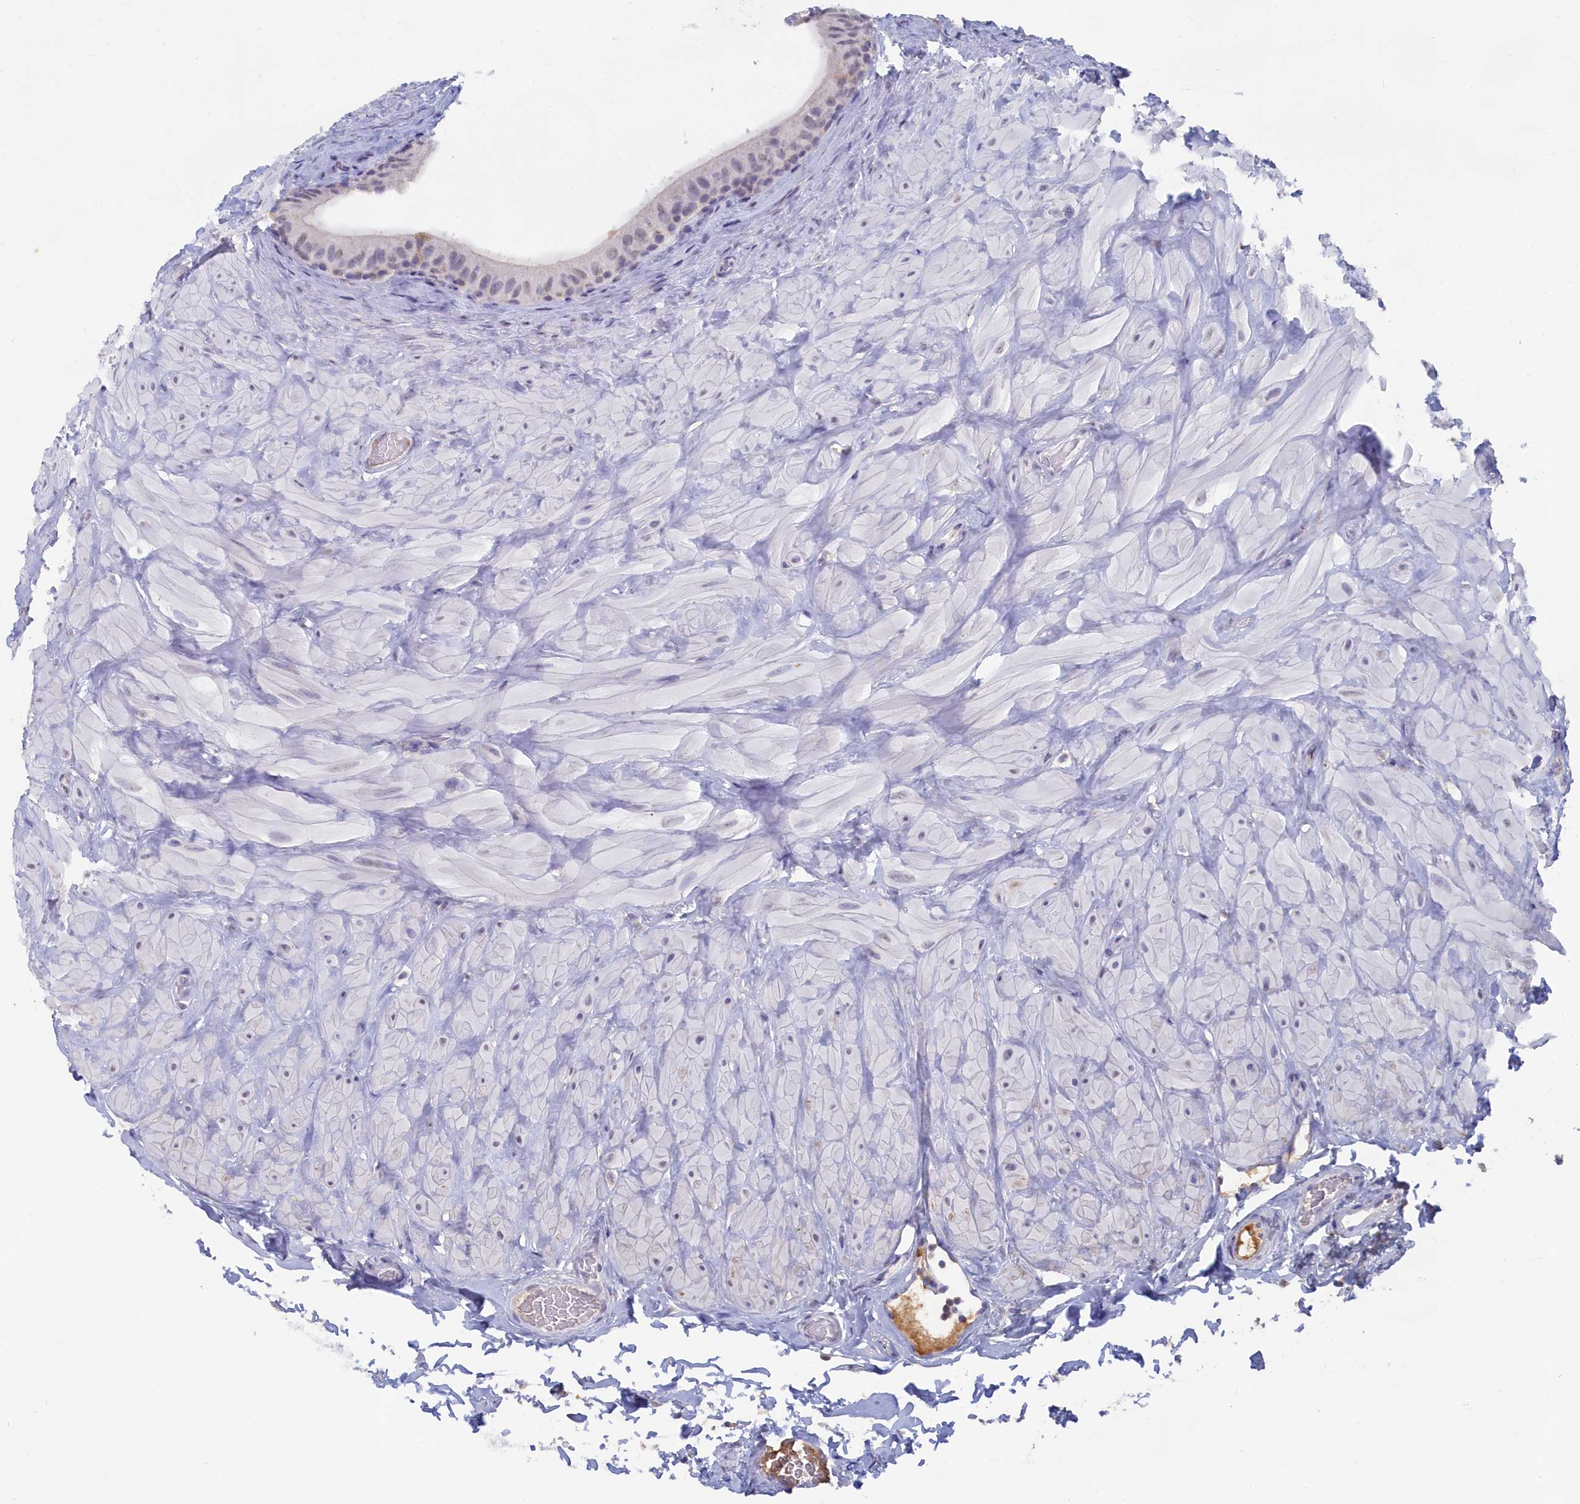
{"staining": {"intensity": "negative", "quantity": "none", "location": "none"}, "tissue": "epididymis", "cell_type": "Glandular cells", "image_type": "normal", "snomed": [{"axis": "morphology", "description": "Normal tissue, NOS"}, {"axis": "topography", "description": "Soft tissue"}, {"axis": "topography", "description": "Vascular tissue"}, {"axis": "topography", "description": "Epididymis"}], "caption": "Epididymis stained for a protein using immunohistochemistry (IHC) exhibits no expression glandular cells.", "gene": "LRIF1", "patient": {"sex": "male", "age": 49}}